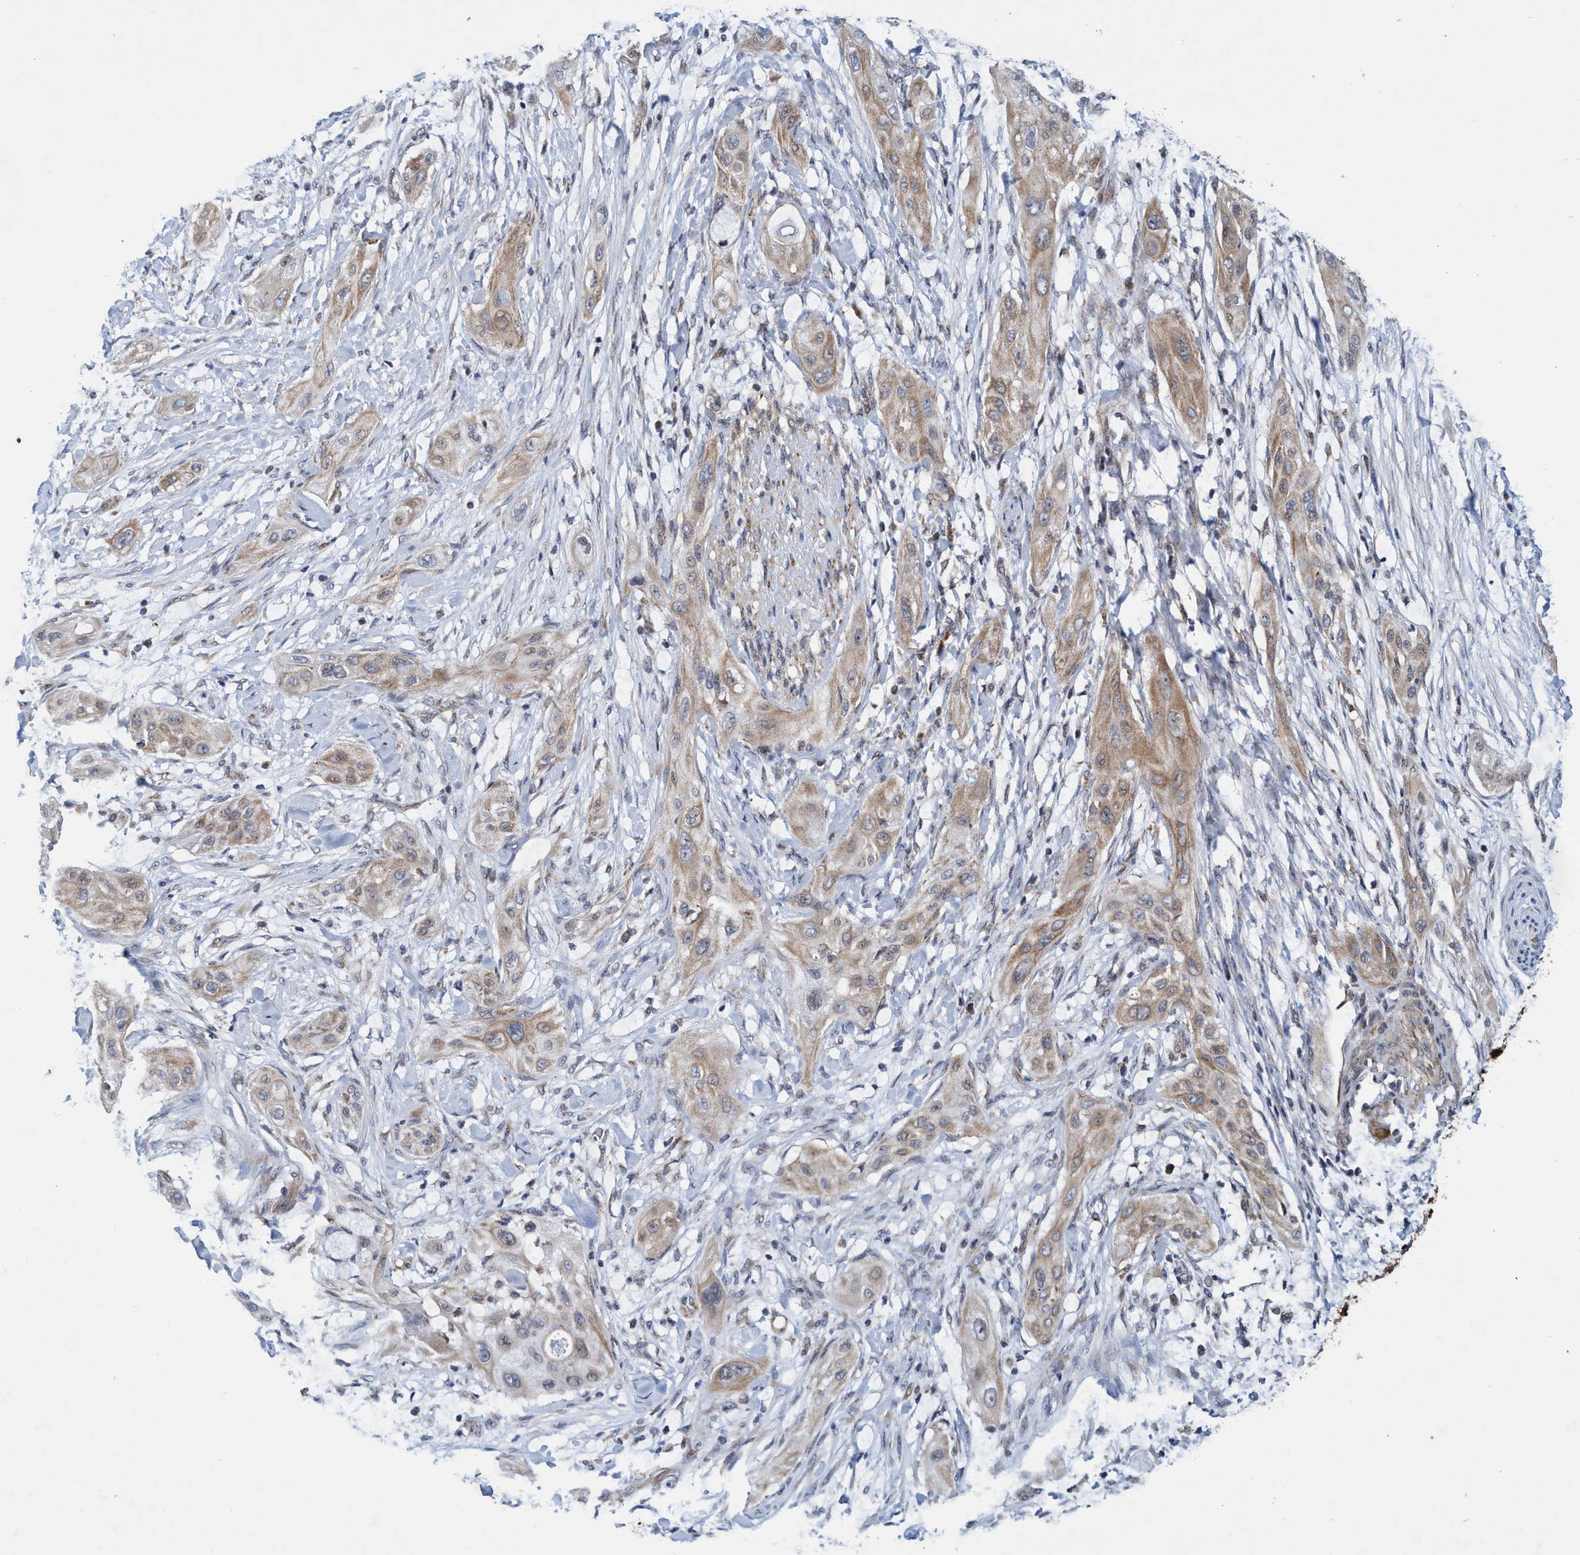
{"staining": {"intensity": "weak", "quantity": ">75%", "location": "cytoplasmic/membranous"}, "tissue": "lung cancer", "cell_type": "Tumor cells", "image_type": "cancer", "snomed": [{"axis": "morphology", "description": "Squamous cell carcinoma, NOS"}, {"axis": "topography", "description": "Lung"}], "caption": "Protein expression analysis of human lung cancer (squamous cell carcinoma) reveals weak cytoplasmic/membranous staining in about >75% of tumor cells. Nuclei are stained in blue.", "gene": "POLR1F", "patient": {"sex": "female", "age": 47}}